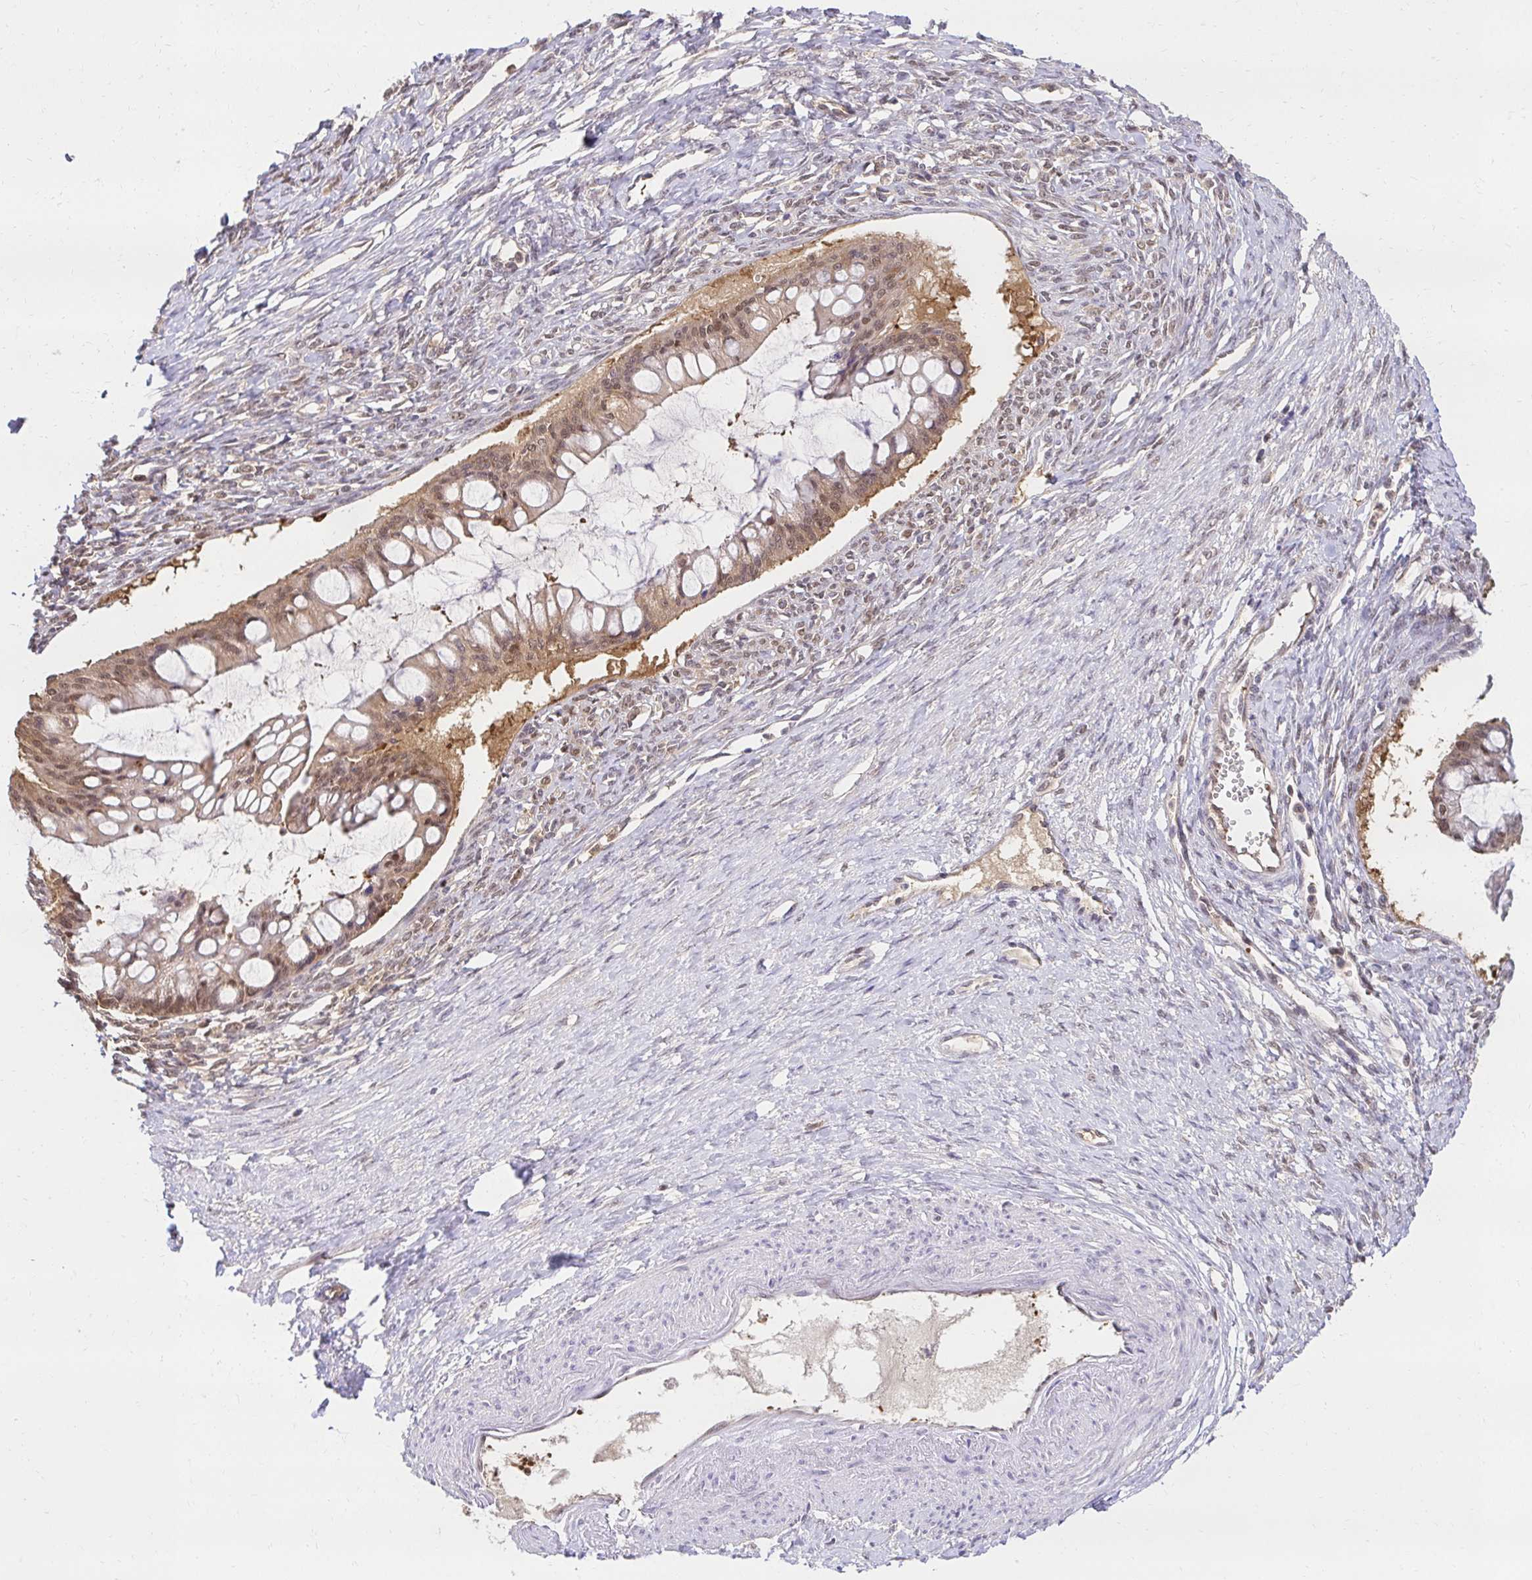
{"staining": {"intensity": "moderate", "quantity": ">75%", "location": "cytoplasmic/membranous,nuclear"}, "tissue": "ovarian cancer", "cell_type": "Tumor cells", "image_type": "cancer", "snomed": [{"axis": "morphology", "description": "Cystadenocarcinoma, mucinous, NOS"}, {"axis": "topography", "description": "Ovary"}], "caption": "This photomicrograph exhibits IHC staining of human mucinous cystadenocarcinoma (ovarian), with medium moderate cytoplasmic/membranous and nuclear expression in approximately >75% of tumor cells.", "gene": "PSMA4", "patient": {"sex": "female", "age": 73}}